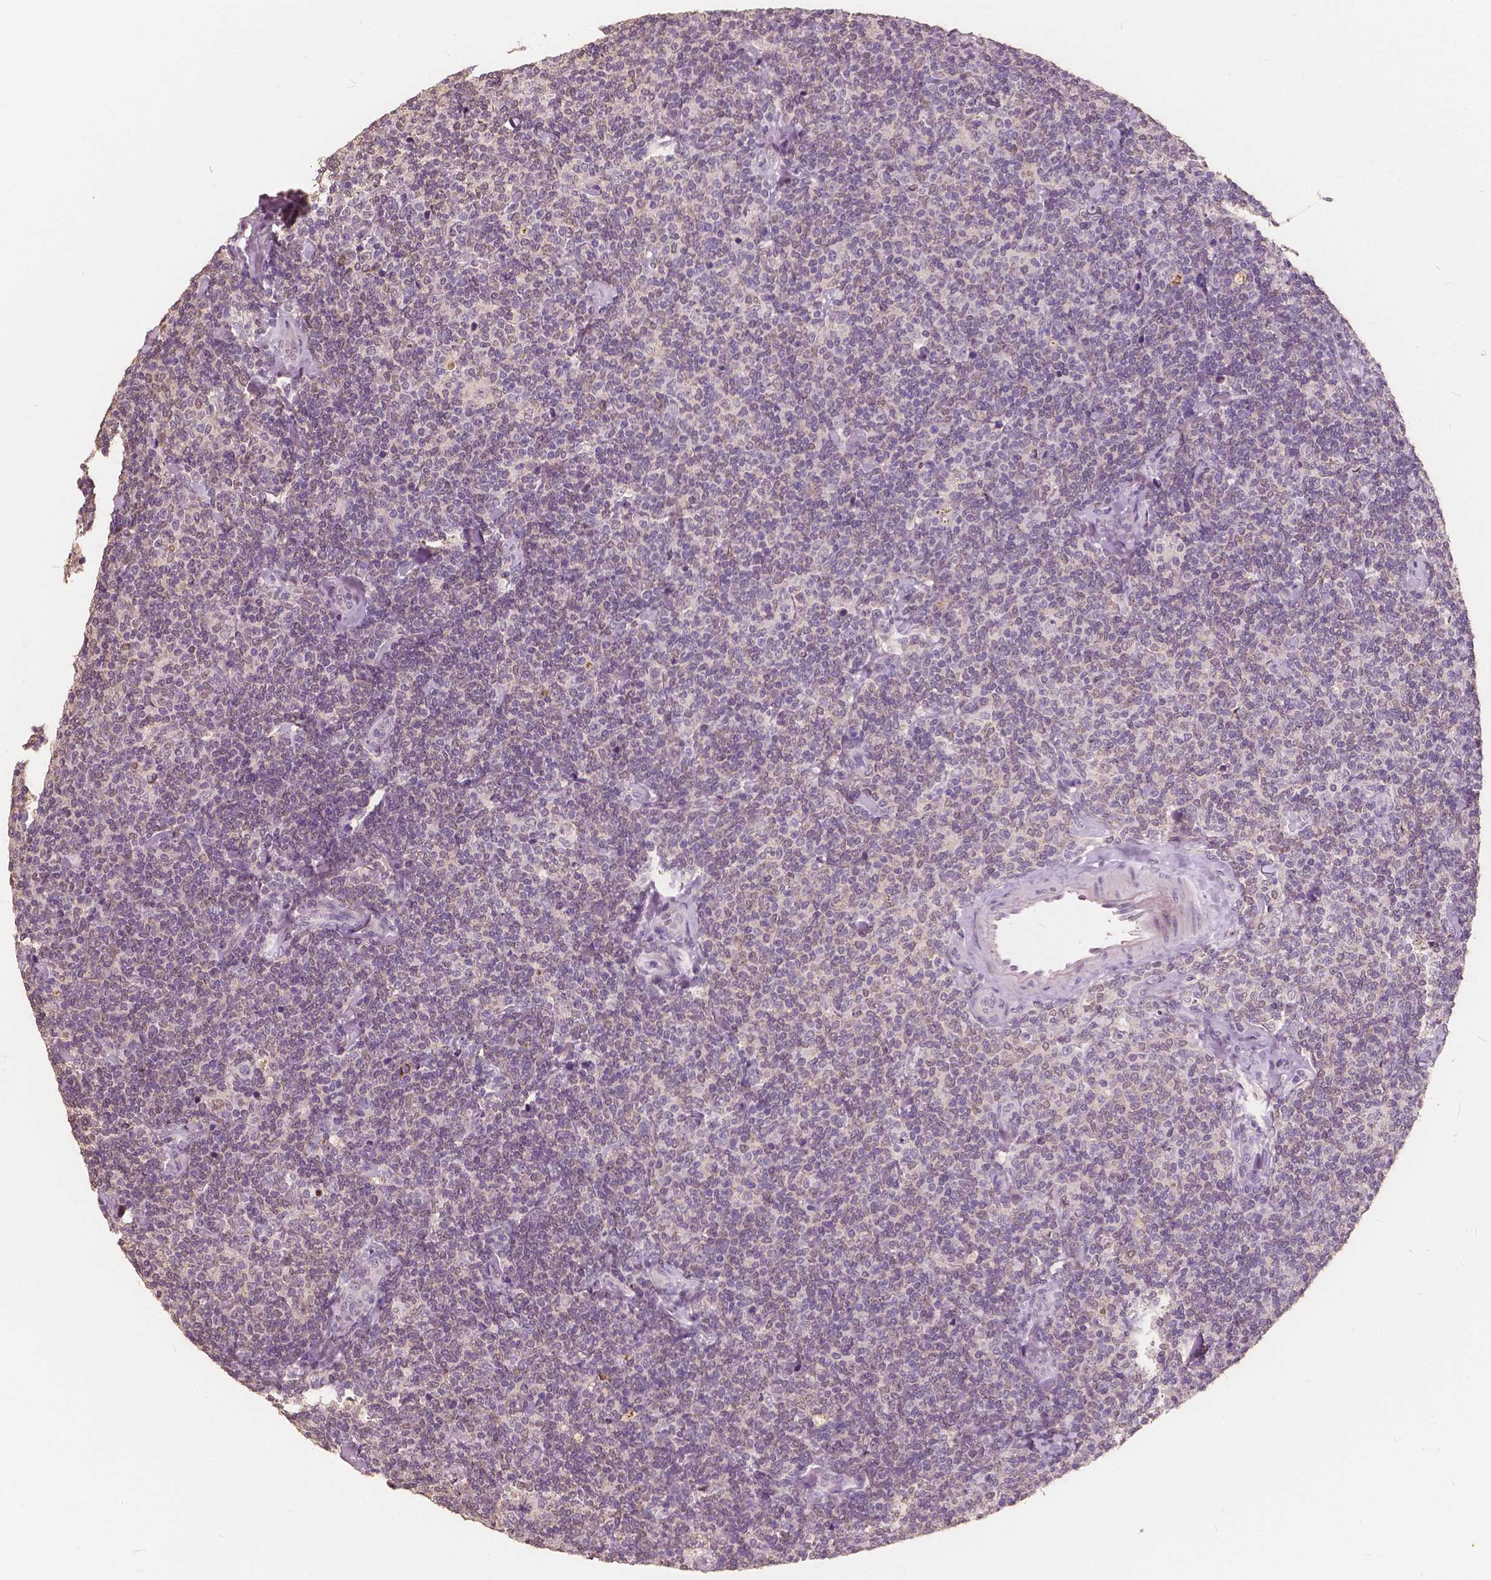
{"staining": {"intensity": "negative", "quantity": "none", "location": "none"}, "tissue": "lymphoma", "cell_type": "Tumor cells", "image_type": "cancer", "snomed": [{"axis": "morphology", "description": "Malignant lymphoma, non-Hodgkin's type, Low grade"}, {"axis": "topography", "description": "Lymph node"}], "caption": "Tumor cells are negative for brown protein staining in low-grade malignant lymphoma, non-Hodgkin's type. The staining was performed using DAB (3,3'-diaminobenzidine) to visualize the protein expression in brown, while the nuclei were stained in blue with hematoxylin (Magnification: 20x).", "gene": "SAT2", "patient": {"sex": "female", "age": 56}}